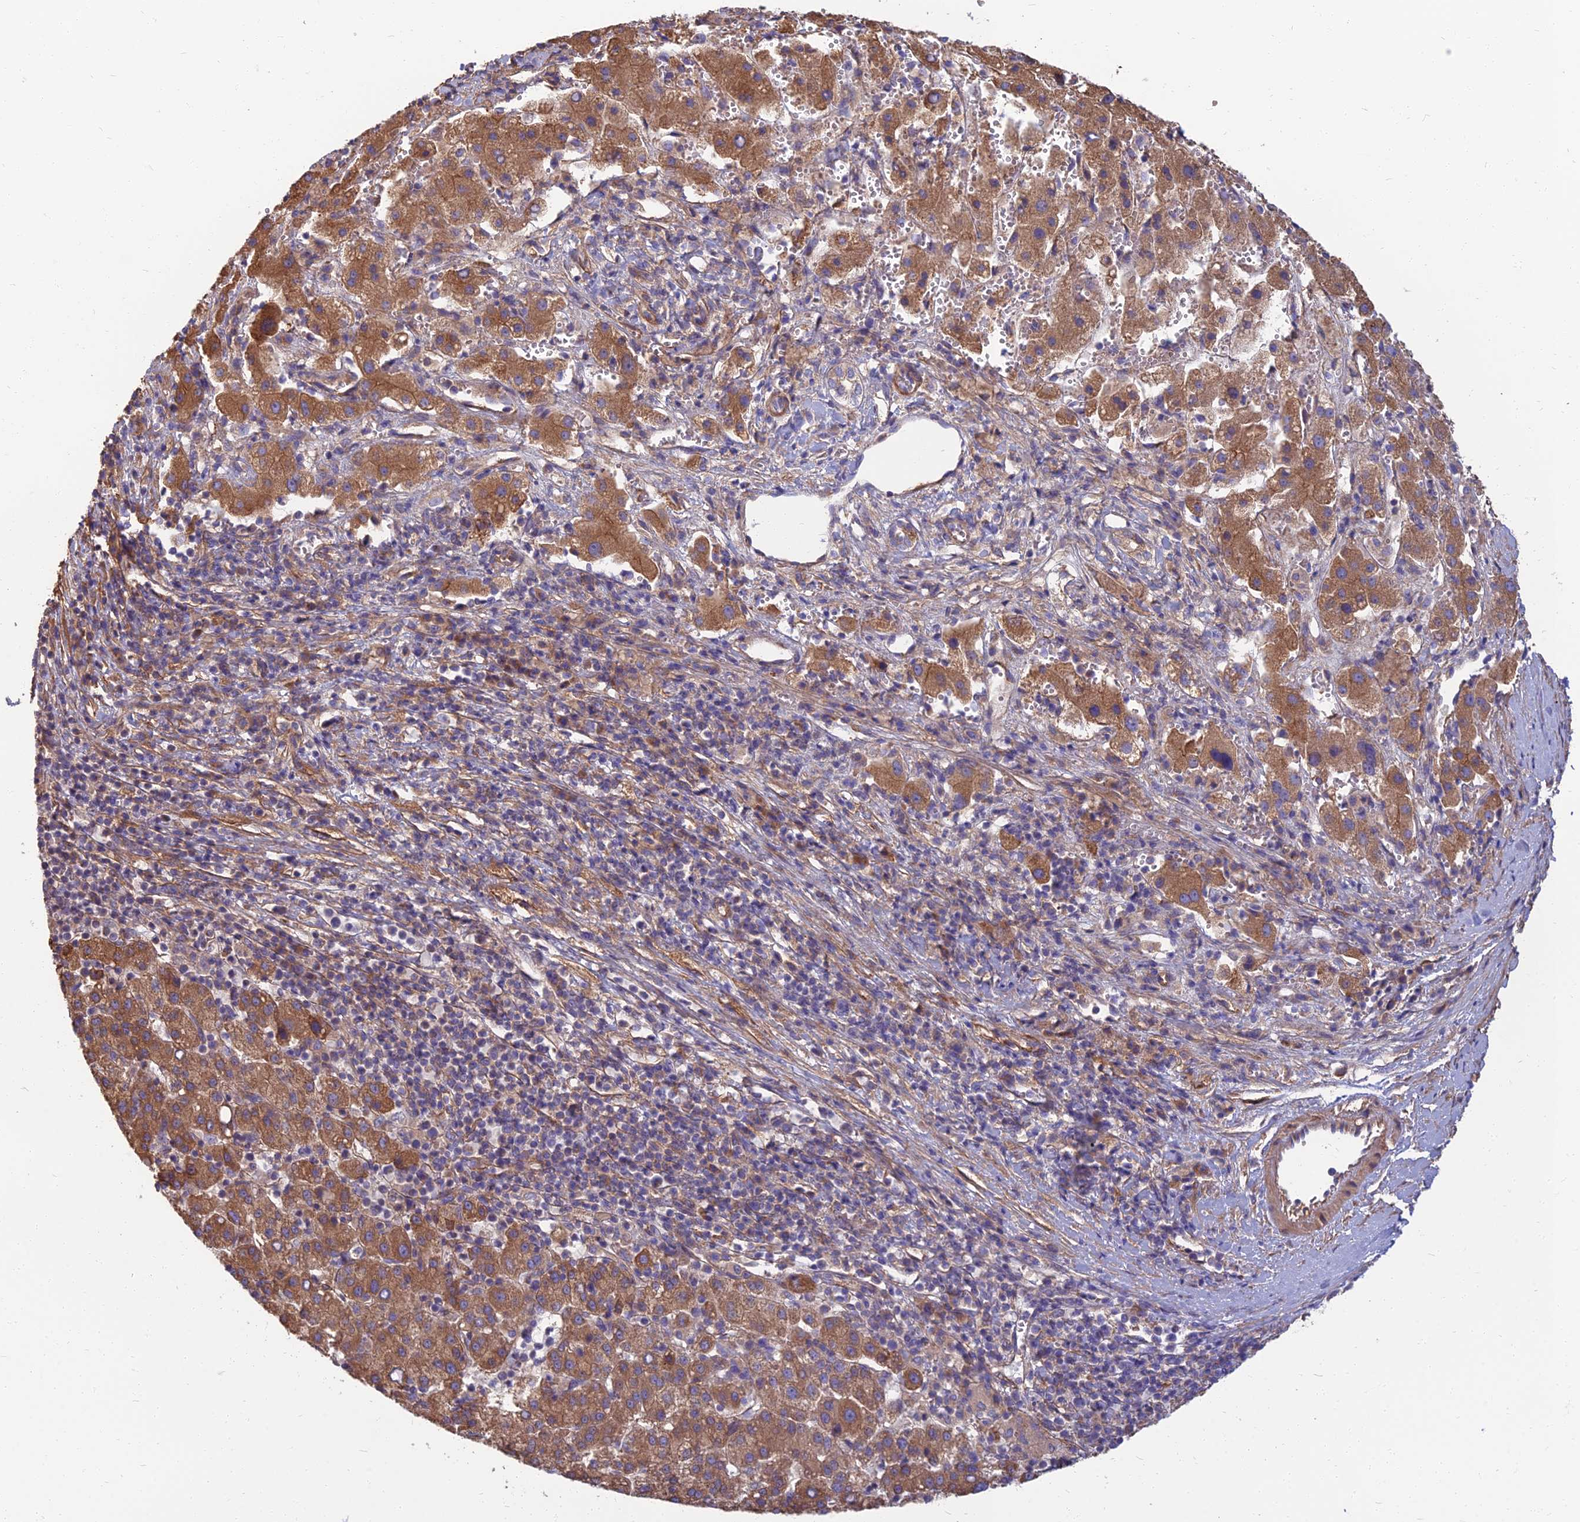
{"staining": {"intensity": "moderate", "quantity": ">75%", "location": "cytoplasmic/membranous"}, "tissue": "liver cancer", "cell_type": "Tumor cells", "image_type": "cancer", "snomed": [{"axis": "morphology", "description": "Carcinoma, Hepatocellular, NOS"}, {"axis": "topography", "description": "Liver"}], "caption": "Immunohistochemical staining of liver cancer reveals medium levels of moderate cytoplasmic/membranous protein positivity in about >75% of tumor cells.", "gene": "WDR24", "patient": {"sex": "female", "age": 58}}